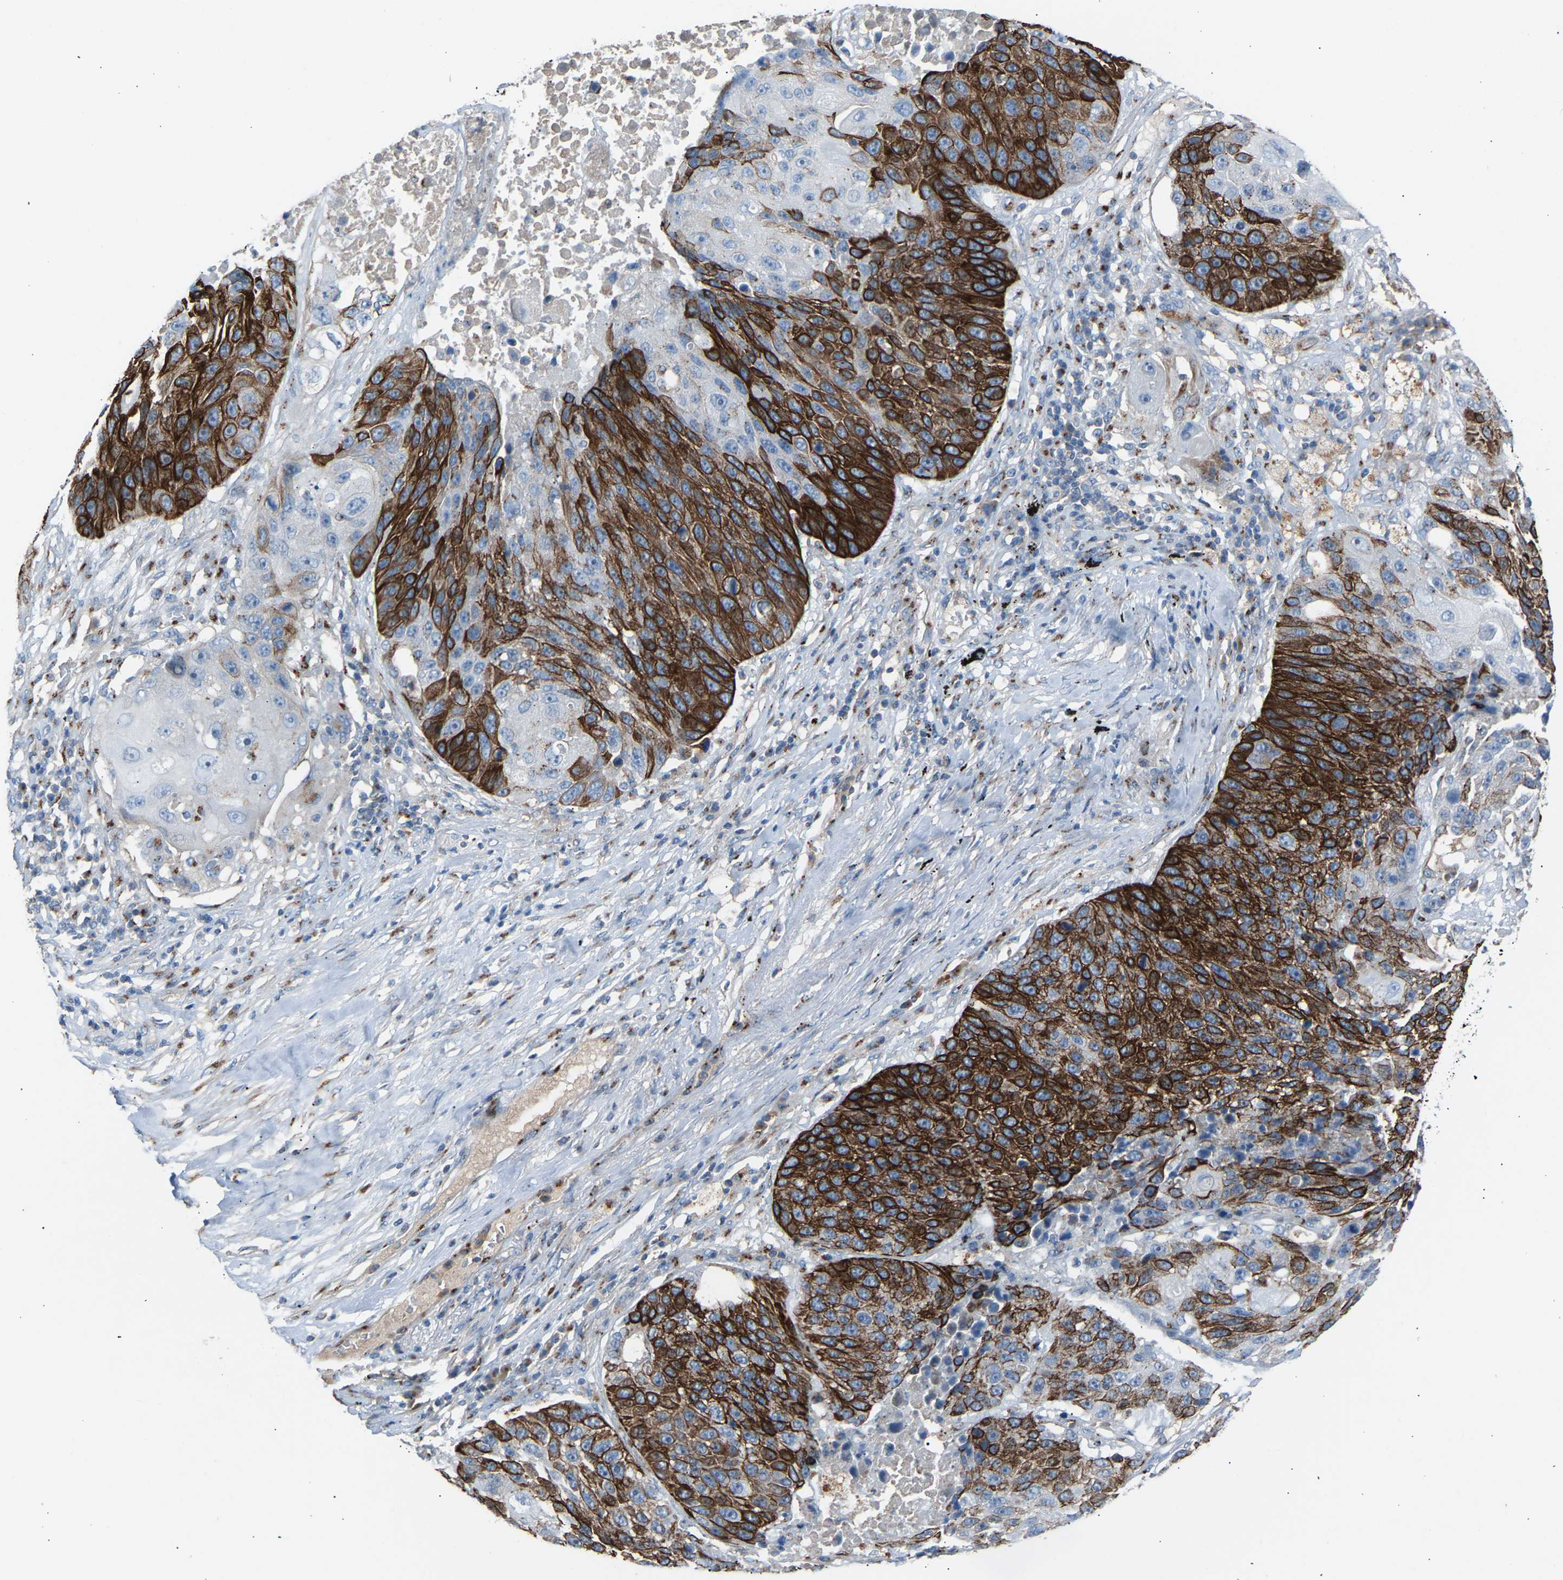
{"staining": {"intensity": "strong", "quantity": "25%-75%", "location": "cytoplasmic/membranous"}, "tissue": "lung cancer", "cell_type": "Tumor cells", "image_type": "cancer", "snomed": [{"axis": "morphology", "description": "Squamous cell carcinoma, NOS"}, {"axis": "topography", "description": "Lung"}], "caption": "Squamous cell carcinoma (lung) stained with IHC displays strong cytoplasmic/membranous positivity in about 25%-75% of tumor cells.", "gene": "CYREN", "patient": {"sex": "male", "age": 61}}